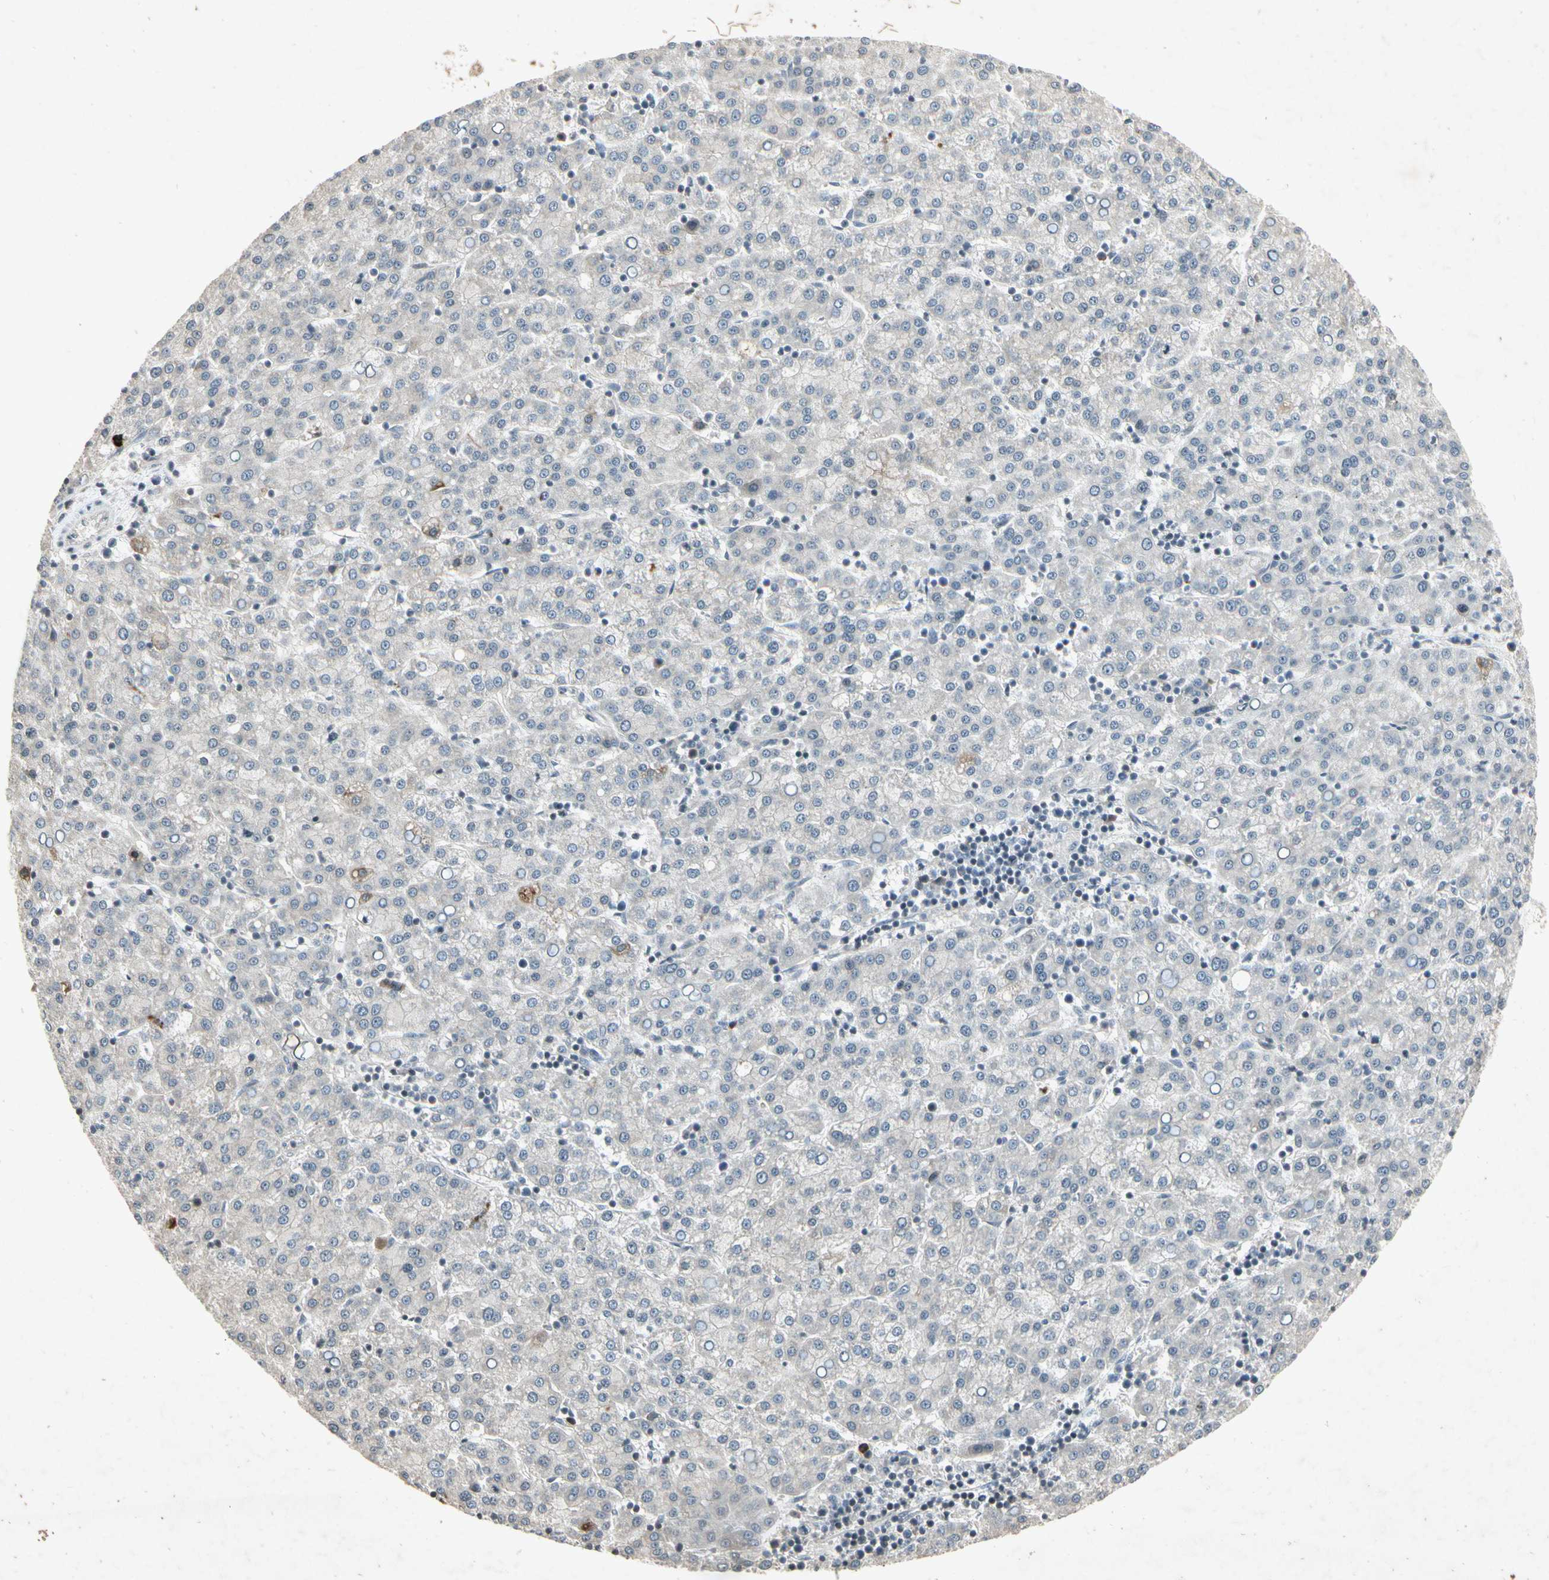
{"staining": {"intensity": "negative", "quantity": "none", "location": "none"}, "tissue": "liver cancer", "cell_type": "Tumor cells", "image_type": "cancer", "snomed": [{"axis": "morphology", "description": "Carcinoma, Hepatocellular, NOS"}, {"axis": "topography", "description": "Liver"}], "caption": "Immunohistochemistry (IHC) image of neoplastic tissue: liver cancer (hepatocellular carcinoma) stained with DAB demonstrates no significant protein expression in tumor cells.", "gene": "TEK", "patient": {"sex": "female", "age": 58}}